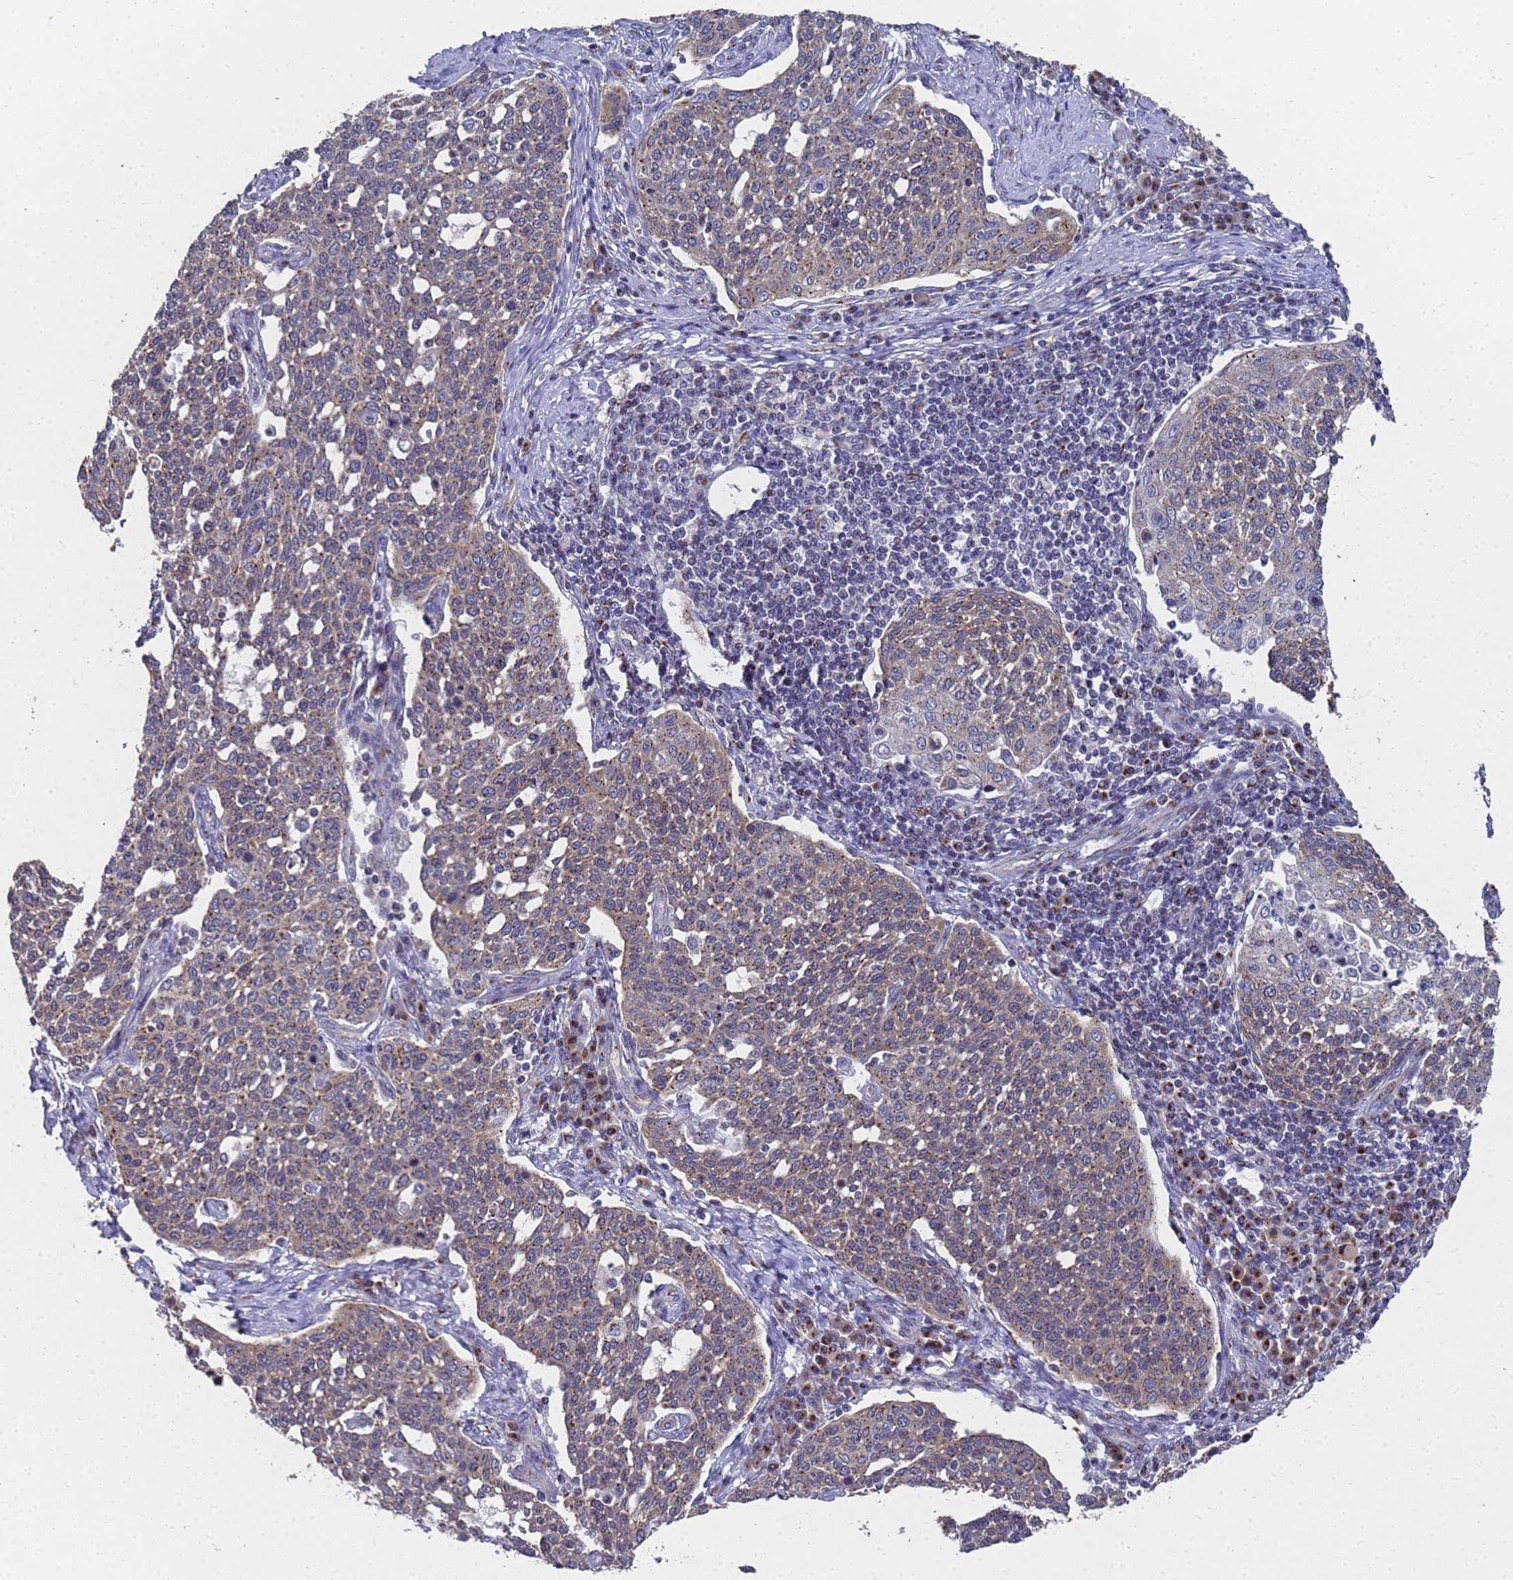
{"staining": {"intensity": "weak", "quantity": "25%-75%", "location": "cytoplasmic/membranous"}, "tissue": "cervical cancer", "cell_type": "Tumor cells", "image_type": "cancer", "snomed": [{"axis": "morphology", "description": "Squamous cell carcinoma, NOS"}, {"axis": "topography", "description": "Cervix"}], "caption": "The immunohistochemical stain shows weak cytoplasmic/membranous positivity in tumor cells of cervical squamous cell carcinoma tissue.", "gene": "NSUN6", "patient": {"sex": "female", "age": 34}}